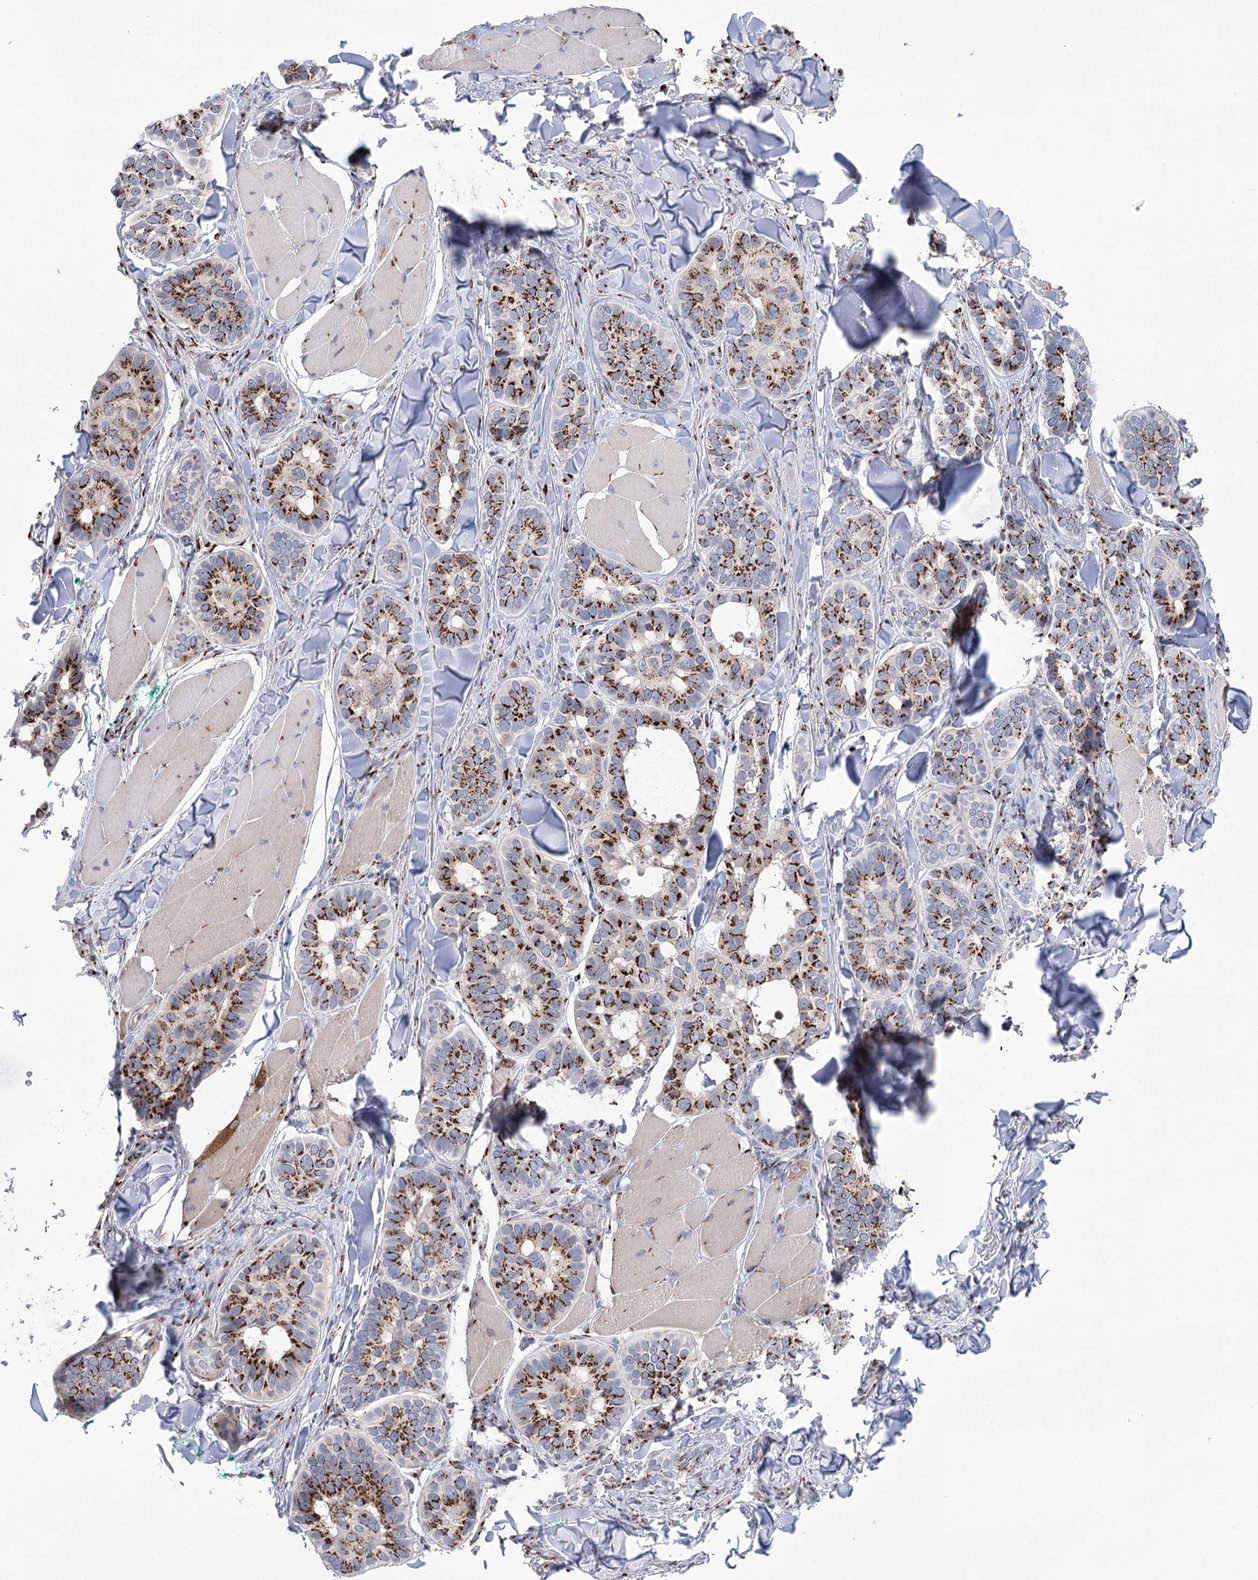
{"staining": {"intensity": "strong", "quantity": "25%-75%", "location": "cytoplasmic/membranous"}, "tissue": "skin cancer", "cell_type": "Tumor cells", "image_type": "cancer", "snomed": [{"axis": "morphology", "description": "Basal cell carcinoma"}, {"axis": "topography", "description": "Skin"}], "caption": "DAB immunohistochemical staining of human skin basal cell carcinoma shows strong cytoplasmic/membranous protein positivity in about 25%-75% of tumor cells. (brown staining indicates protein expression, while blue staining denotes nuclei).", "gene": "TMEM165", "patient": {"sex": "male", "age": 62}}